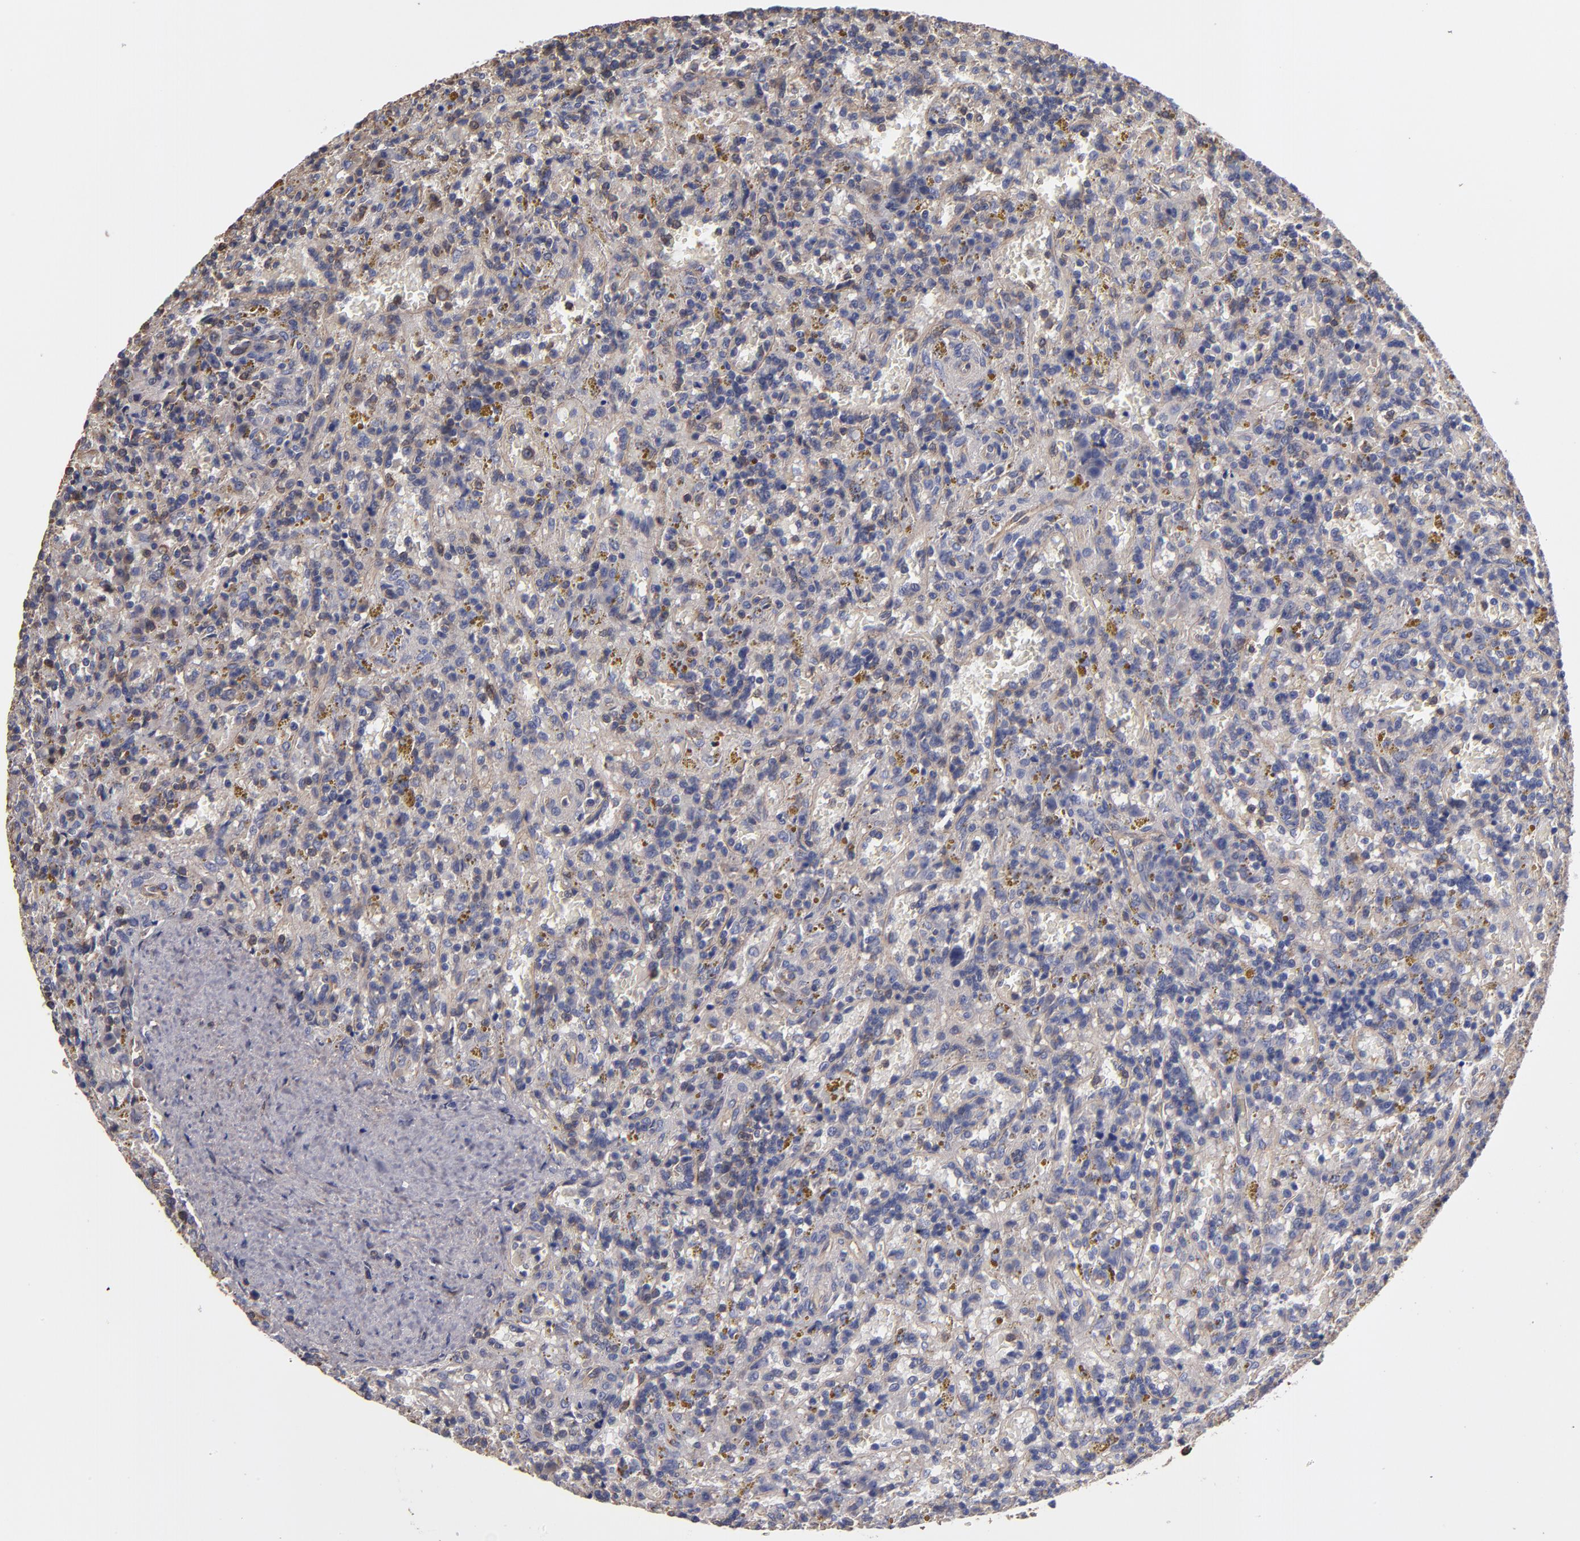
{"staining": {"intensity": "moderate", "quantity": "25%-75%", "location": "cytoplasmic/membranous"}, "tissue": "lymphoma", "cell_type": "Tumor cells", "image_type": "cancer", "snomed": [{"axis": "morphology", "description": "Malignant lymphoma, non-Hodgkin's type, Low grade"}, {"axis": "topography", "description": "Spleen"}], "caption": "The image demonstrates immunohistochemical staining of lymphoma. There is moderate cytoplasmic/membranous positivity is appreciated in about 25%-75% of tumor cells.", "gene": "ESYT2", "patient": {"sex": "female", "age": 65}}